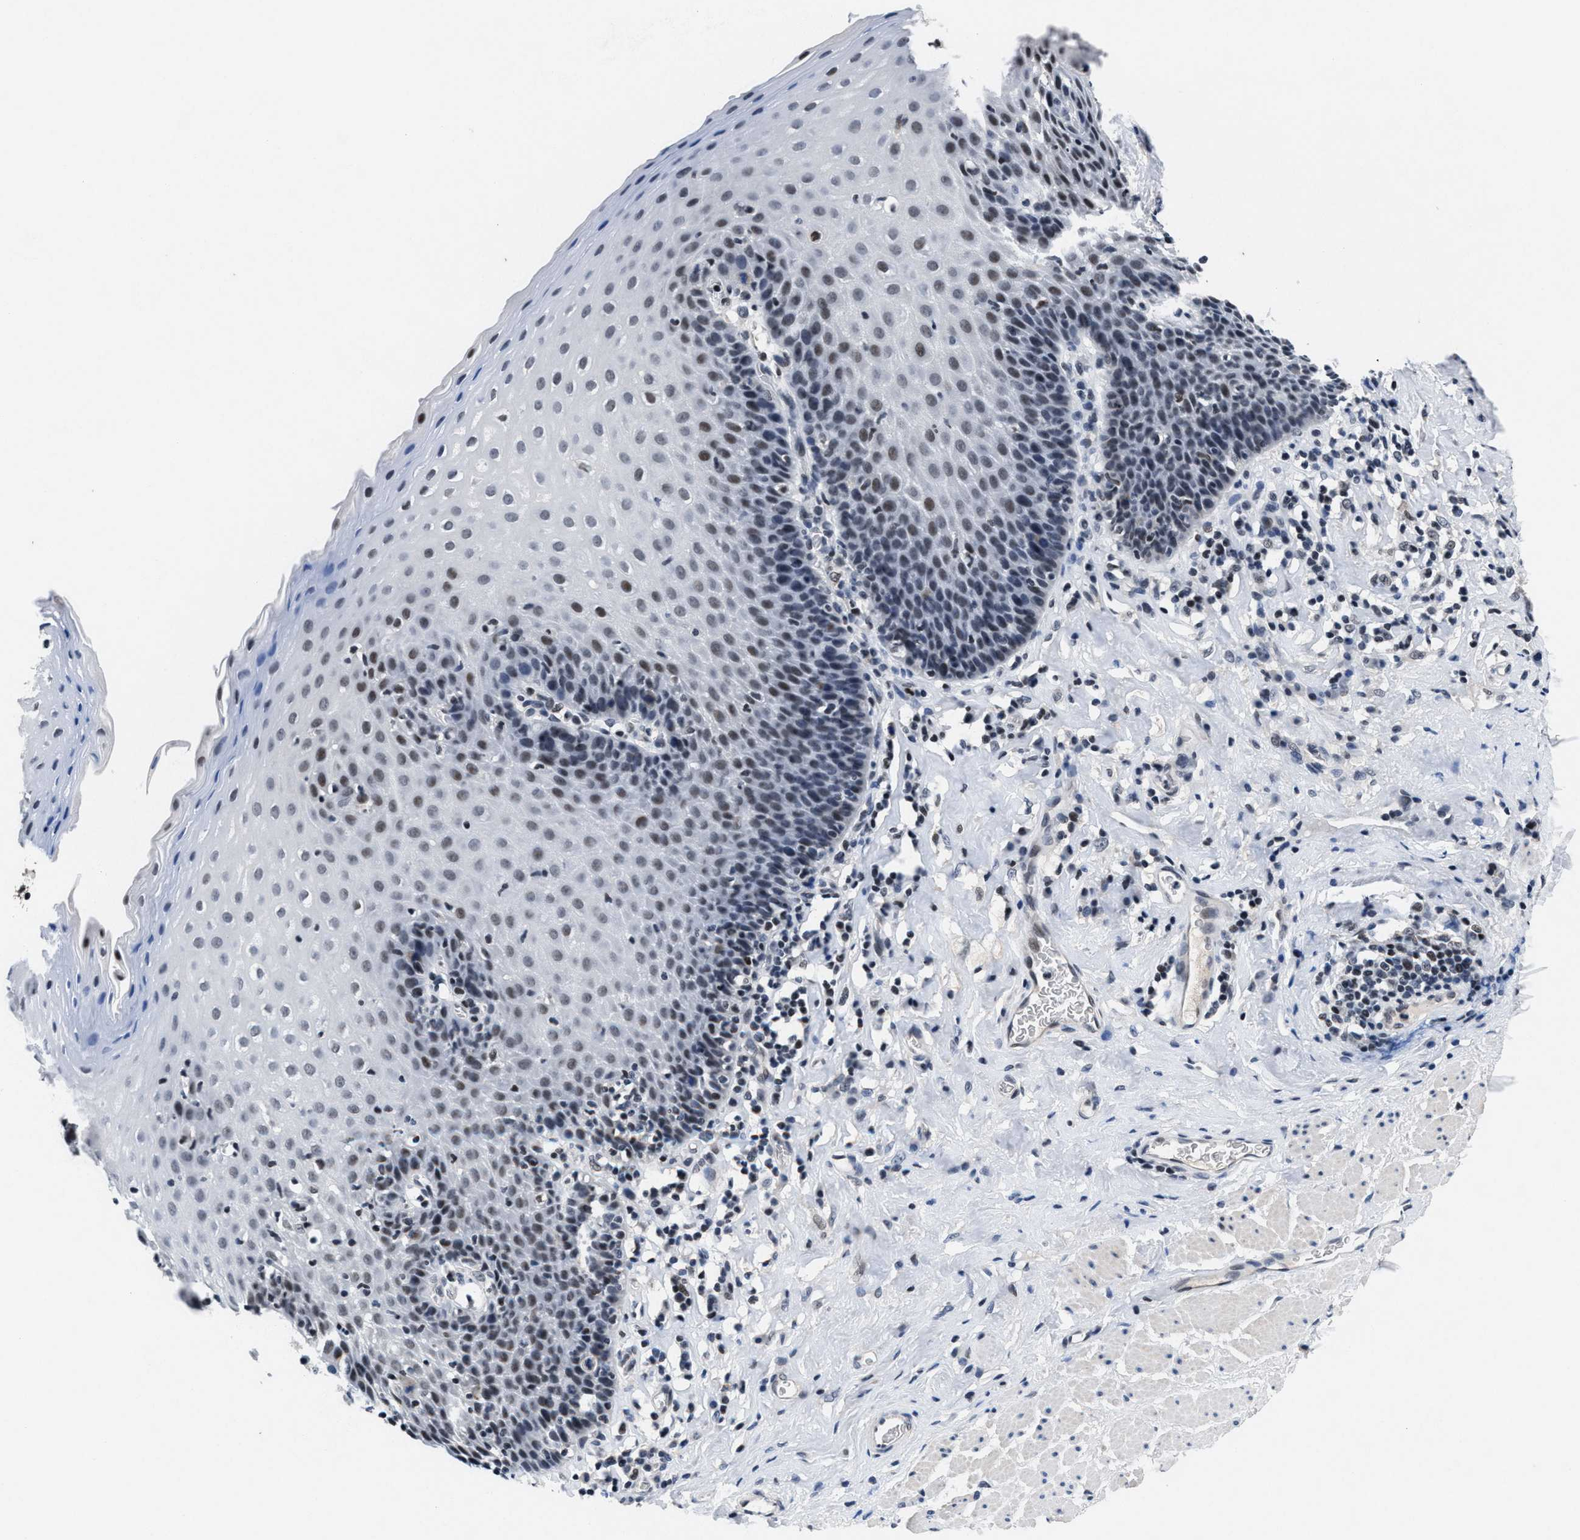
{"staining": {"intensity": "weak", "quantity": "25%-75%", "location": "nuclear"}, "tissue": "esophagus", "cell_type": "Squamous epithelial cells", "image_type": "normal", "snomed": [{"axis": "morphology", "description": "Normal tissue, NOS"}, {"axis": "topography", "description": "Esophagus"}], "caption": "This photomicrograph demonstrates IHC staining of benign esophagus, with low weak nuclear staining in approximately 25%-75% of squamous epithelial cells.", "gene": "WDR81", "patient": {"sex": "female", "age": 61}}